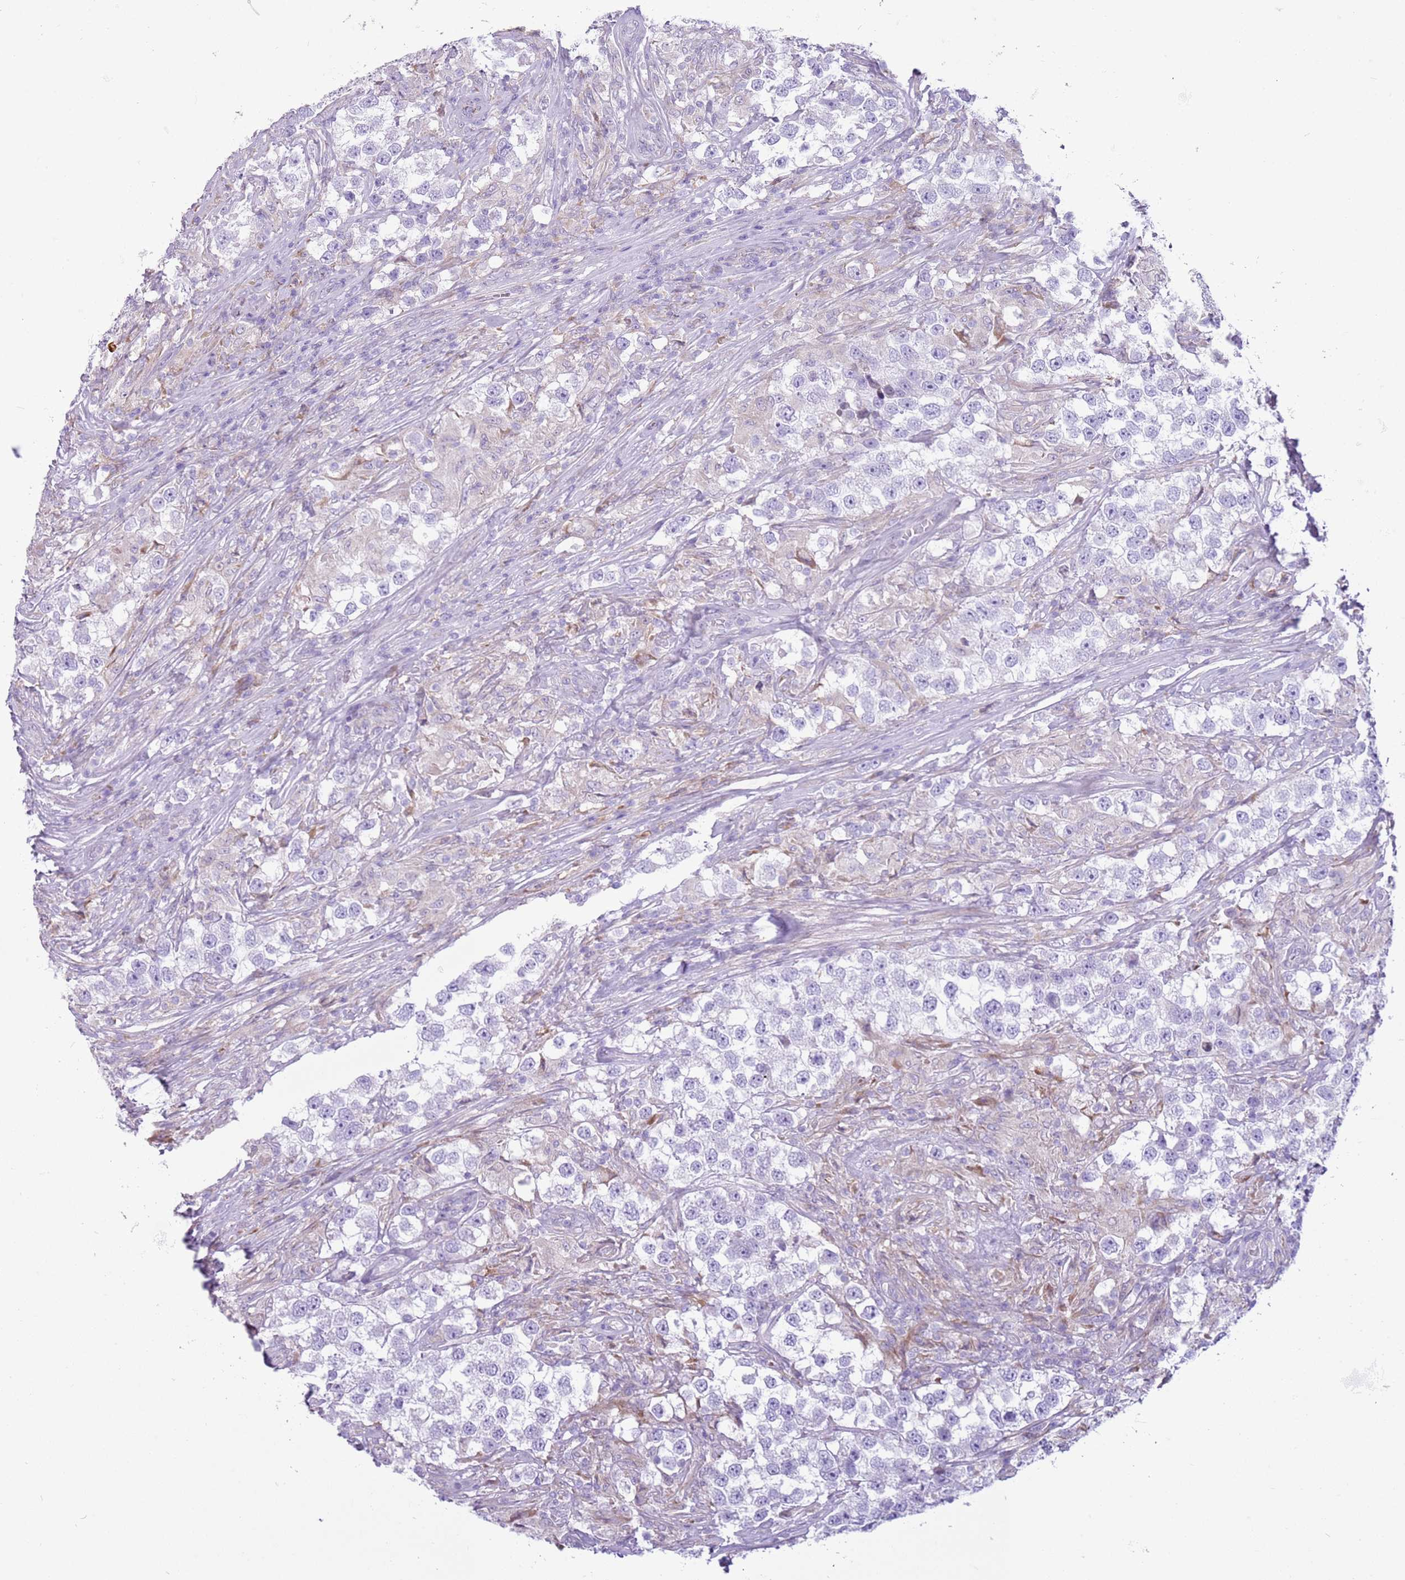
{"staining": {"intensity": "negative", "quantity": "none", "location": "none"}, "tissue": "testis cancer", "cell_type": "Tumor cells", "image_type": "cancer", "snomed": [{"axis": "morphology", "description": "Seminoma, NOS"}, {"axis": "topography", "description": "Testis"}], "caption": "IHC photomicrograph of testis cancer (seminoma) stained for a protein (brown), which exhibits no positivity in tumor cells.", "gene": "OAF", "patient": {"sex": "male", "age": 46}}